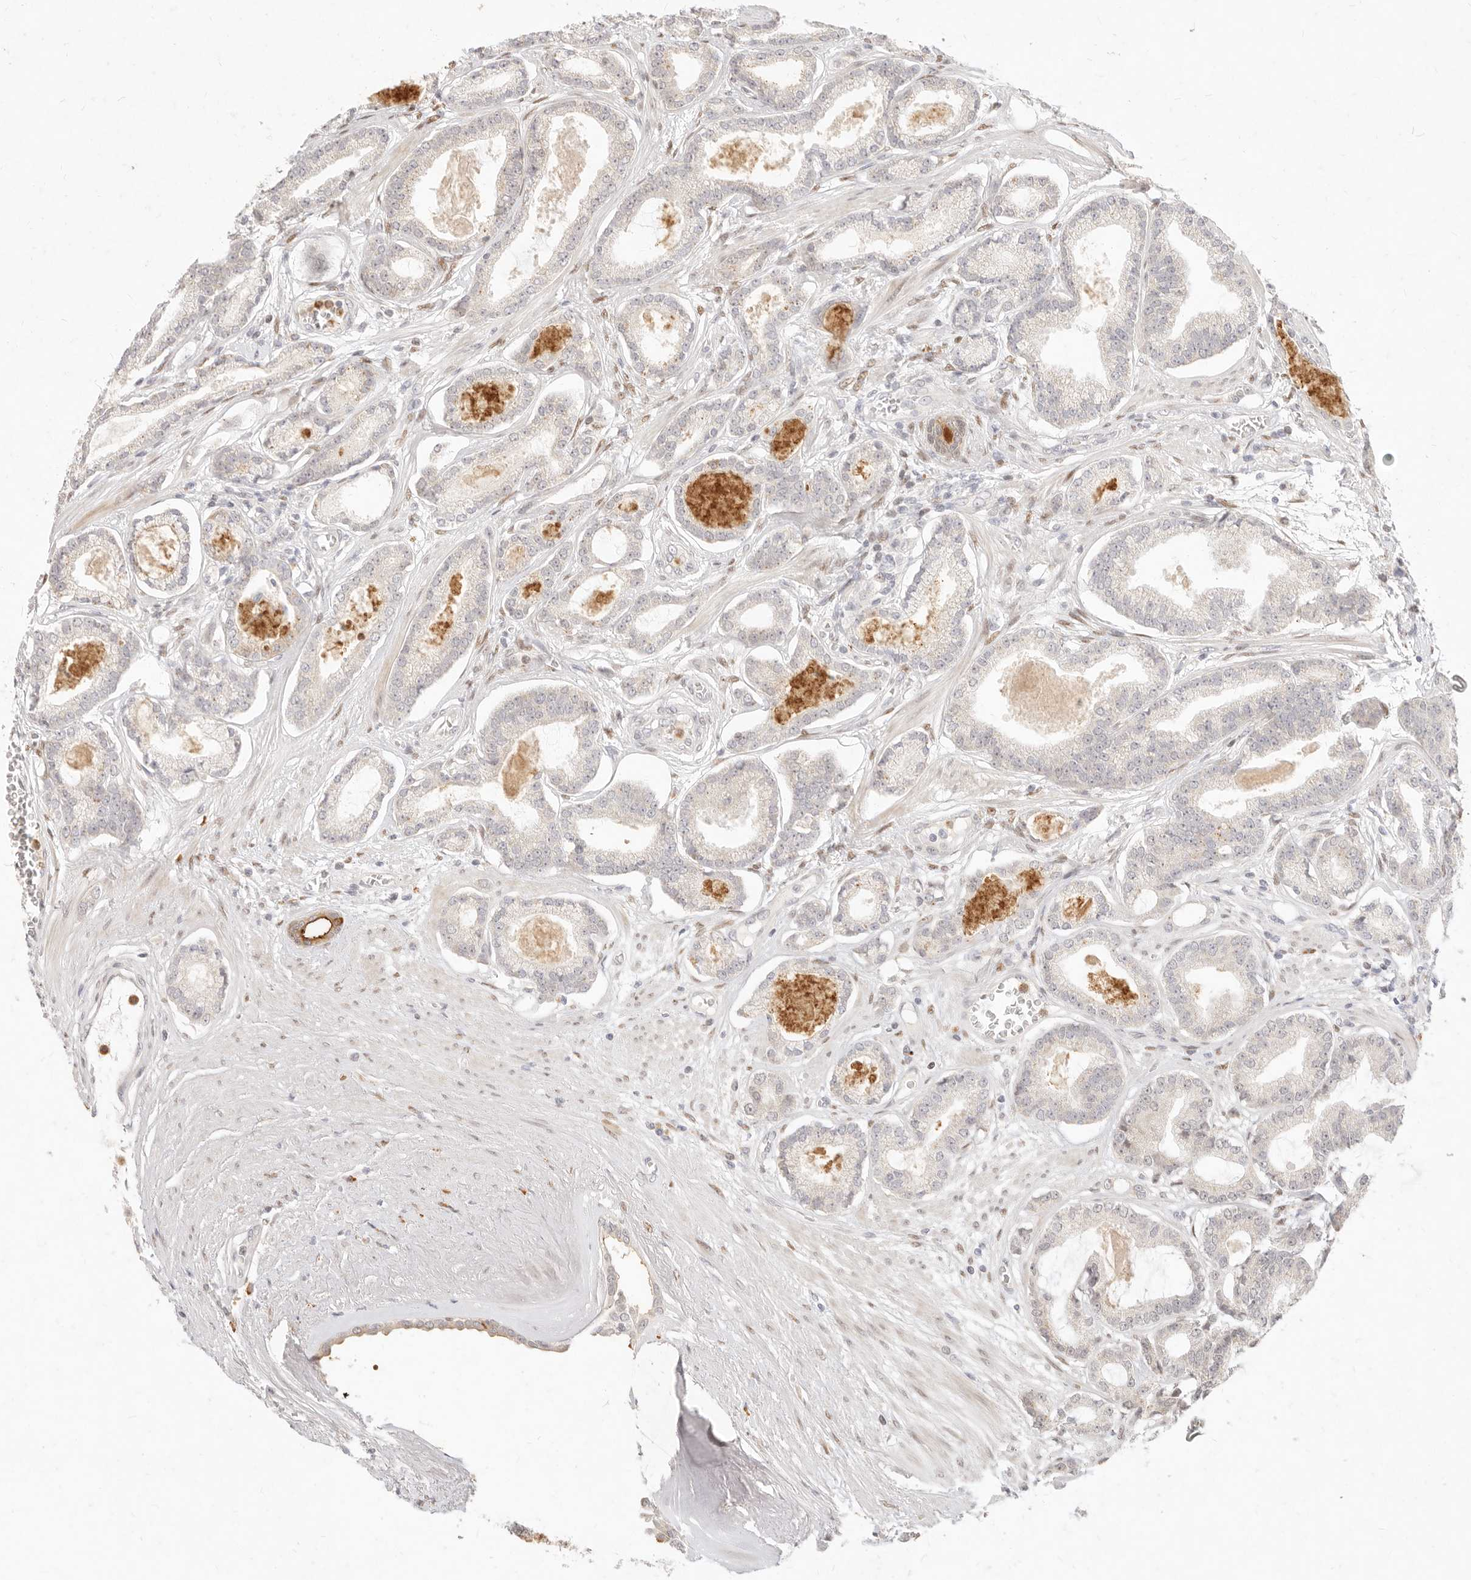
{"staining": {"intensity": "negative", "quantity": "none", "location": "none"}, "tissue": "prostate cancer", "cell_type": "Tumor cells", "image_type": "cancer", "snomed": [{"axis": "morphology", "description": "Adenocarcinoma, Low grade"}, {"axis": "topography", "description": "Prostate"}], "caption": "This is a photomicrograph of IHC staining of prostate cancer (low-grade adenocarcinoma), which shows no positivity in tumor cells. (DAB immunohistochemistry visualized using brightfield microscopy, high magnification).", "gene": "ASCL3", "patient": {"sex": "male", "age": 60}}